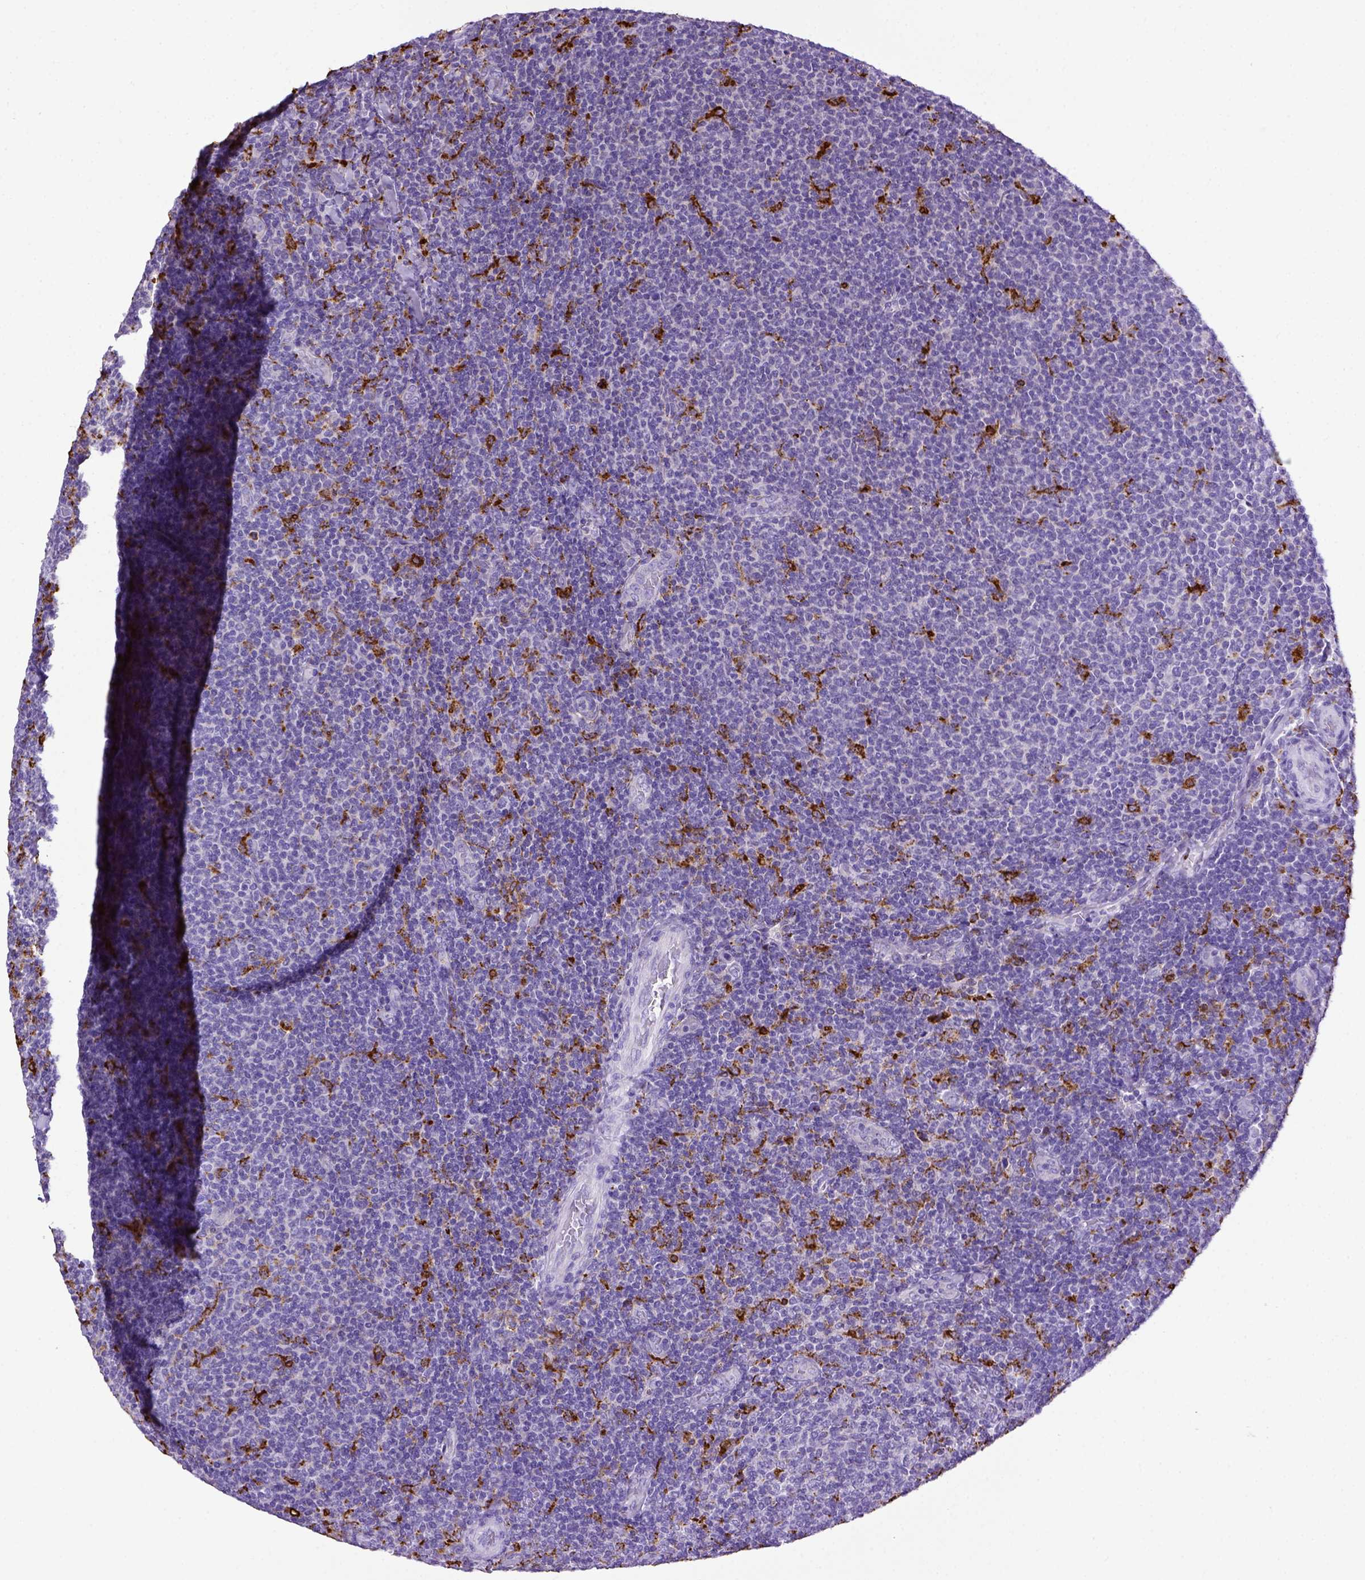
{"staining": {"intensity": "negative", "quantity": "none", "location": "none"}, "tissue": "lymphoma", "cell_type": "Tumor cells", "image_type": "cancer", "snomed": [{"axis": "morphology", "description": "Malignant lymphoma, non-Hodgkin's type, Low grade"}, {"axis": "topography", "description": "Lymph node"}], "caption": "An IHC image of lymphoma is shown. There is no staining in tumor cells of lymphoma.", "gene": "CD68", "patient": {"sex": "male", "age": 52}}